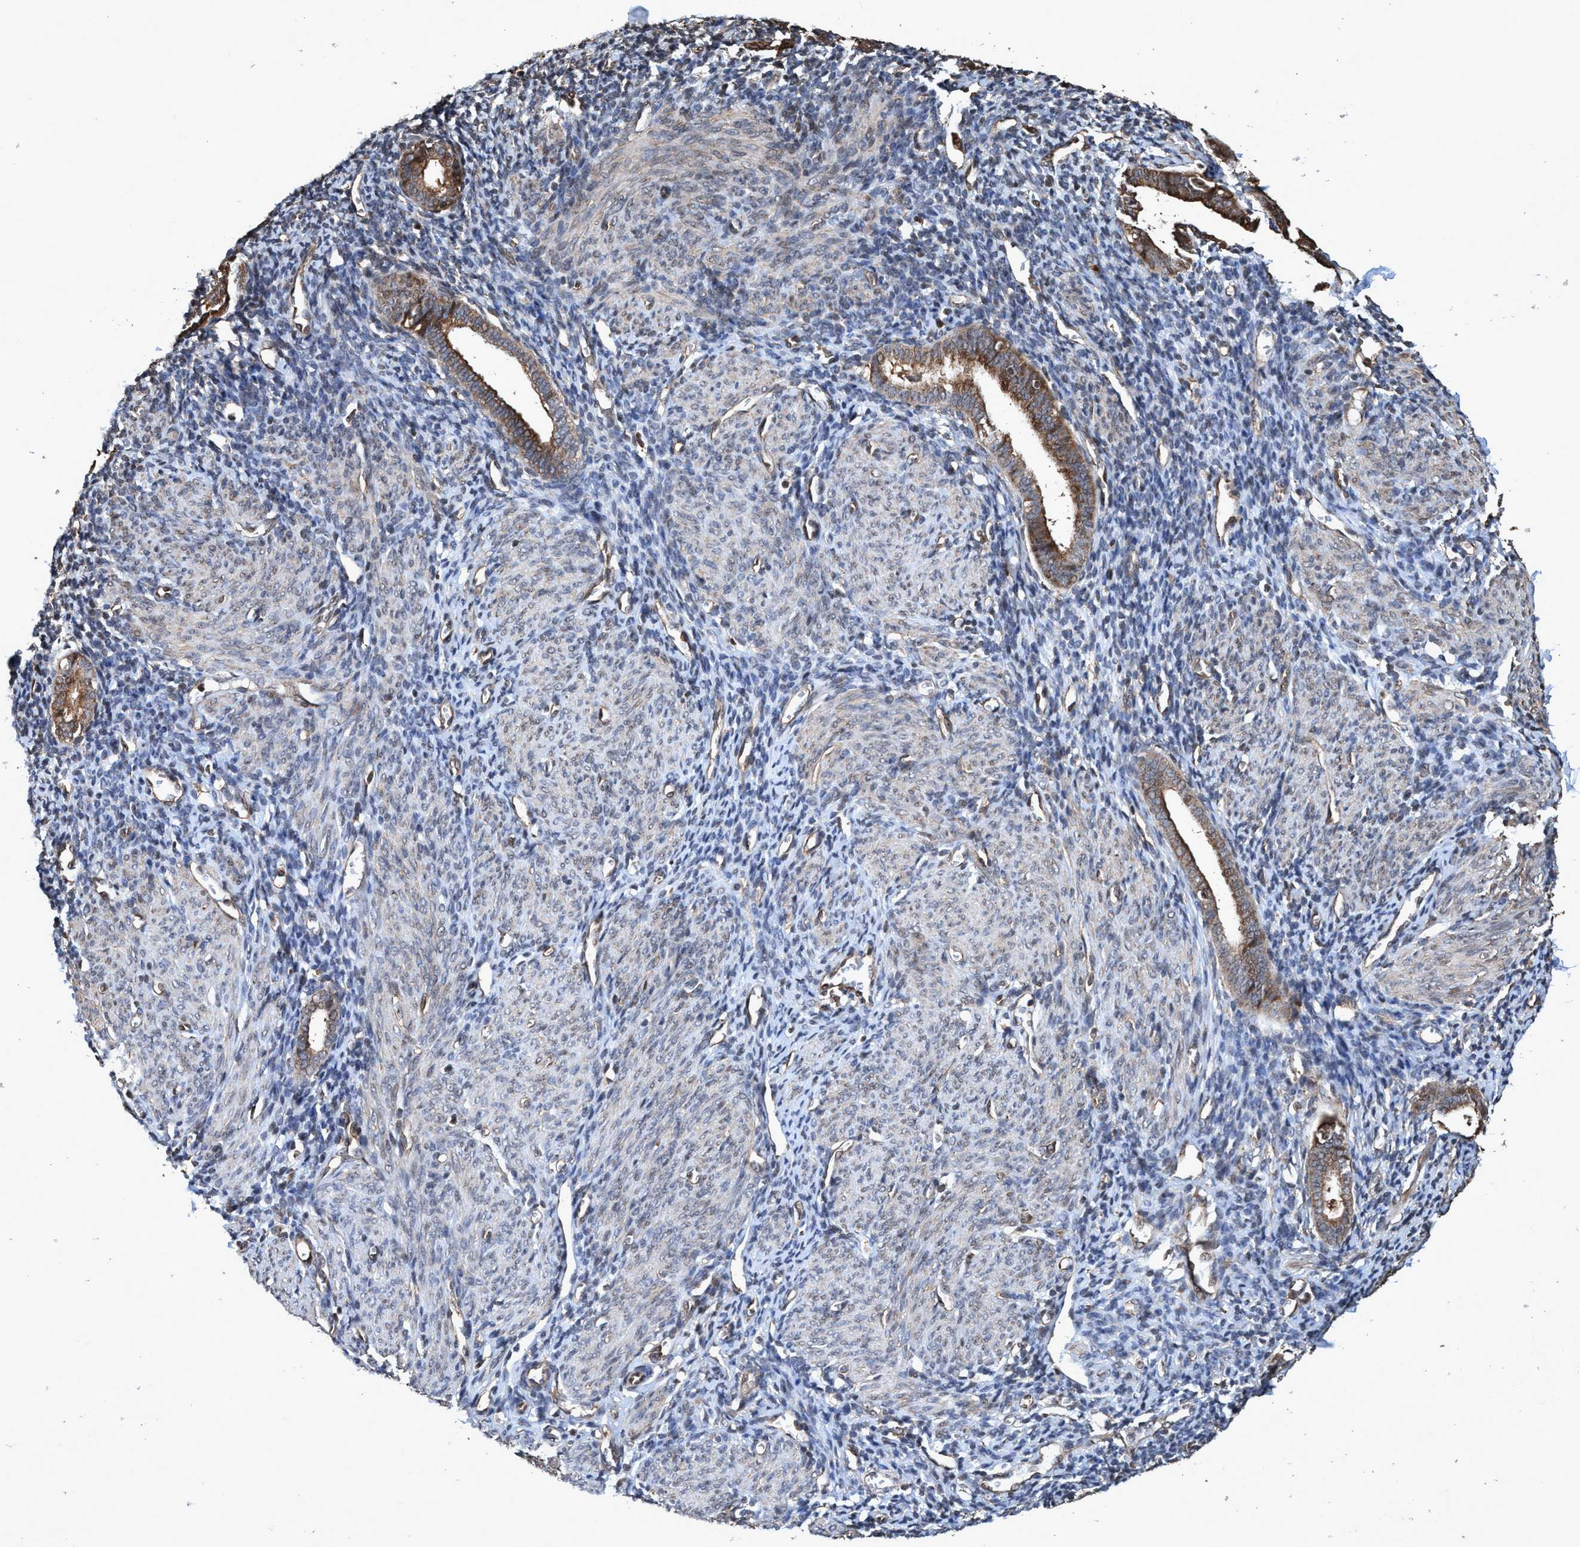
{"staining": {"intensity": "moderate", "quantity": ">75%", "location": "cytoplasmic/membranous"}, "tissue": "endometrium", "cell_type": "Cells in endometrial stroma", "image_type": "normal", "snomed": [{"axis": "morphology", "description": "Normal tissue, NOS"}, {"axis": "morphology", "description": "Adenocarcinoma, NOS"}, {"axis": "topography", "description": "Endometrium"}], "caption": "About >75% of cells in endometrial stroma in normal endometrium display moderate cytoplasmic/membranous protein positivity as visualized by brown immunohistochemical staining.", "gene": "TRPC7", "patient": {"sex": "female", "age": 57}}